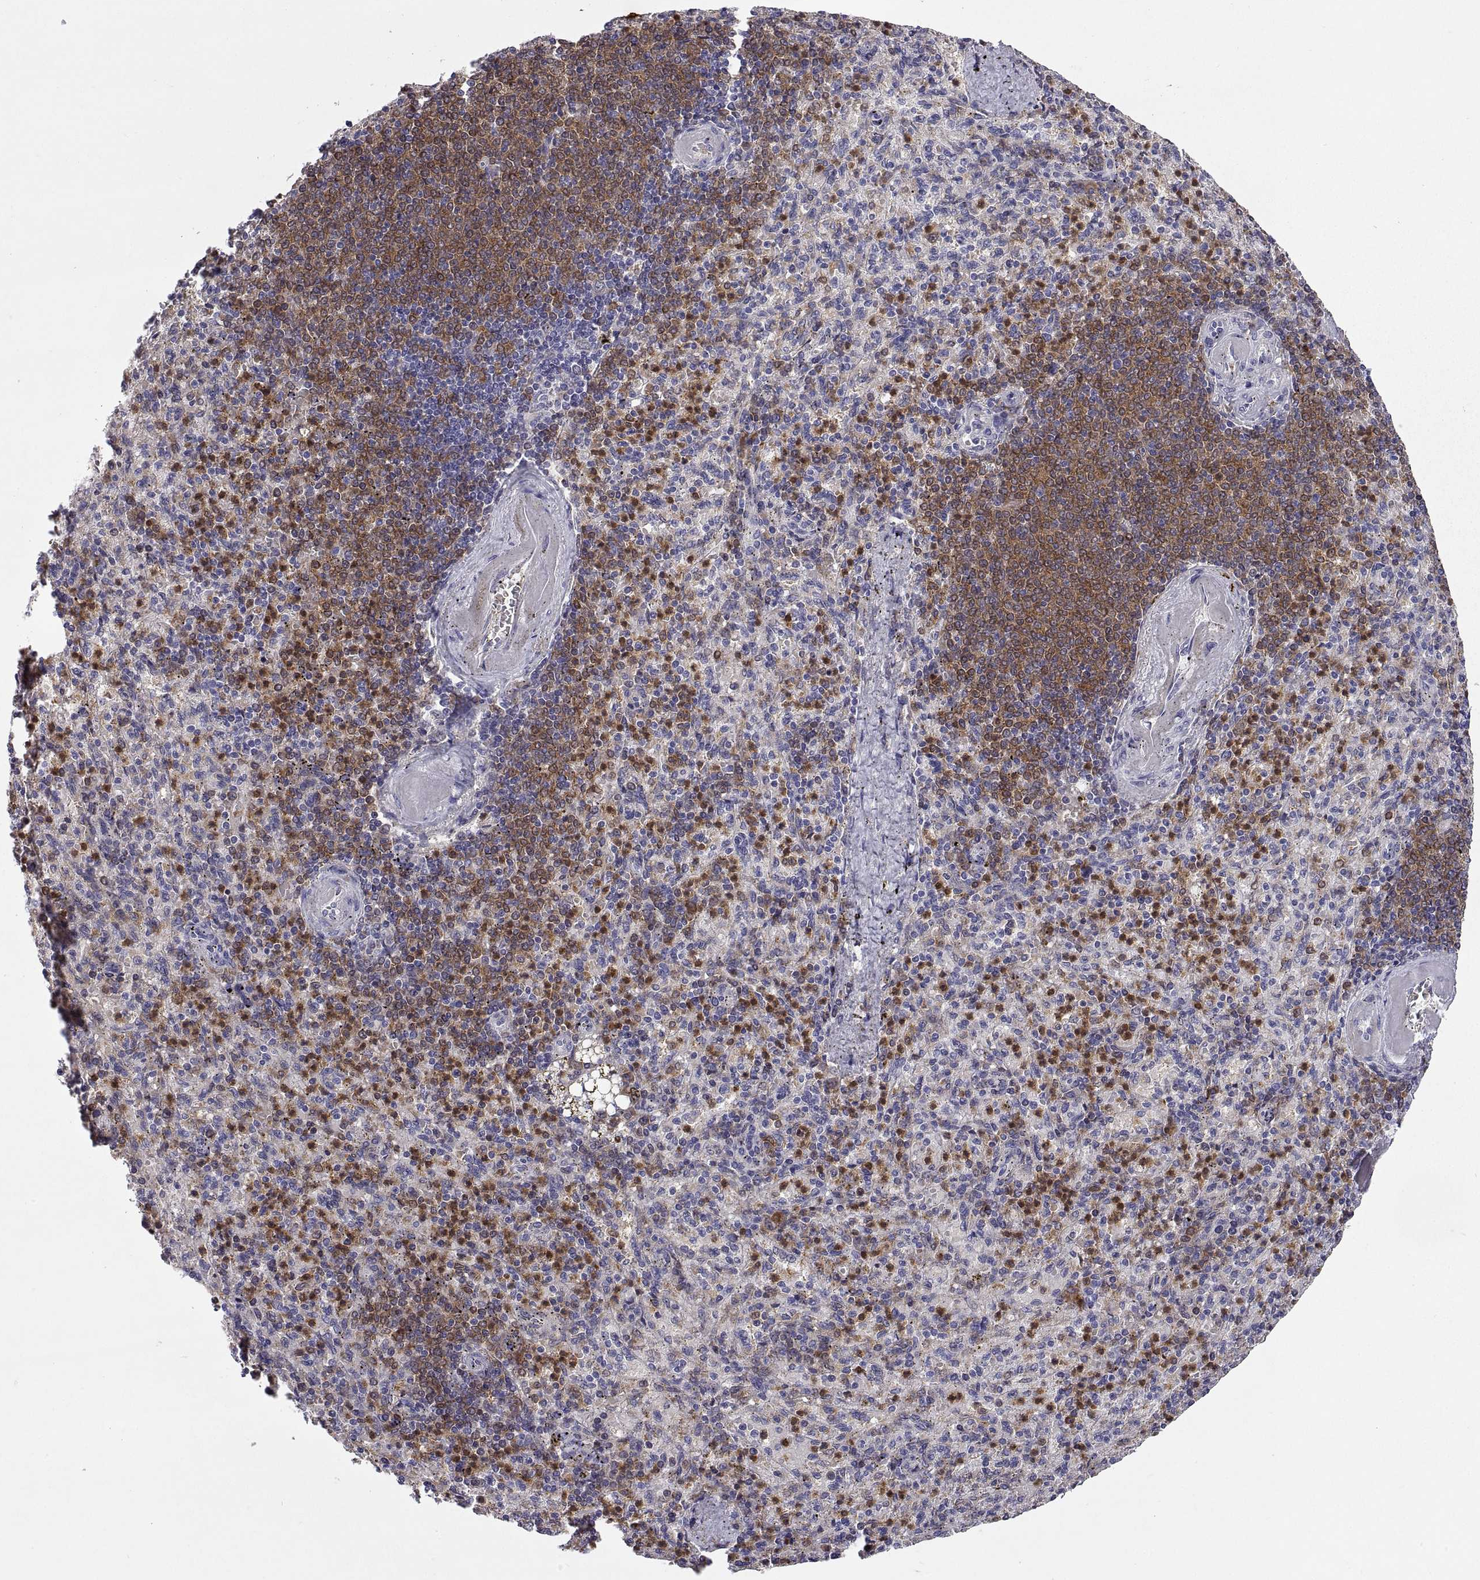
{"staining": {"intensity": "strong", "quantity": ">75%", "location": "cytoplasmic/membranous"}, "tissue": "spleen", "cell_type": "Cells in red pulp", "image_type": "normal", "snomed": [{"axis": "morphology", "description": "Normal tissue, NOS"}, {"axis": "topography", "description": "Spleen"}], "caption": "Immunohistochemical staining of unremarkable spleen shows strong cytoplasmic/membranous protein staining in approximately >75% of cells in red pulp.", "gene": "DOK3", "patient": {"sex": "female", "age": 74}}